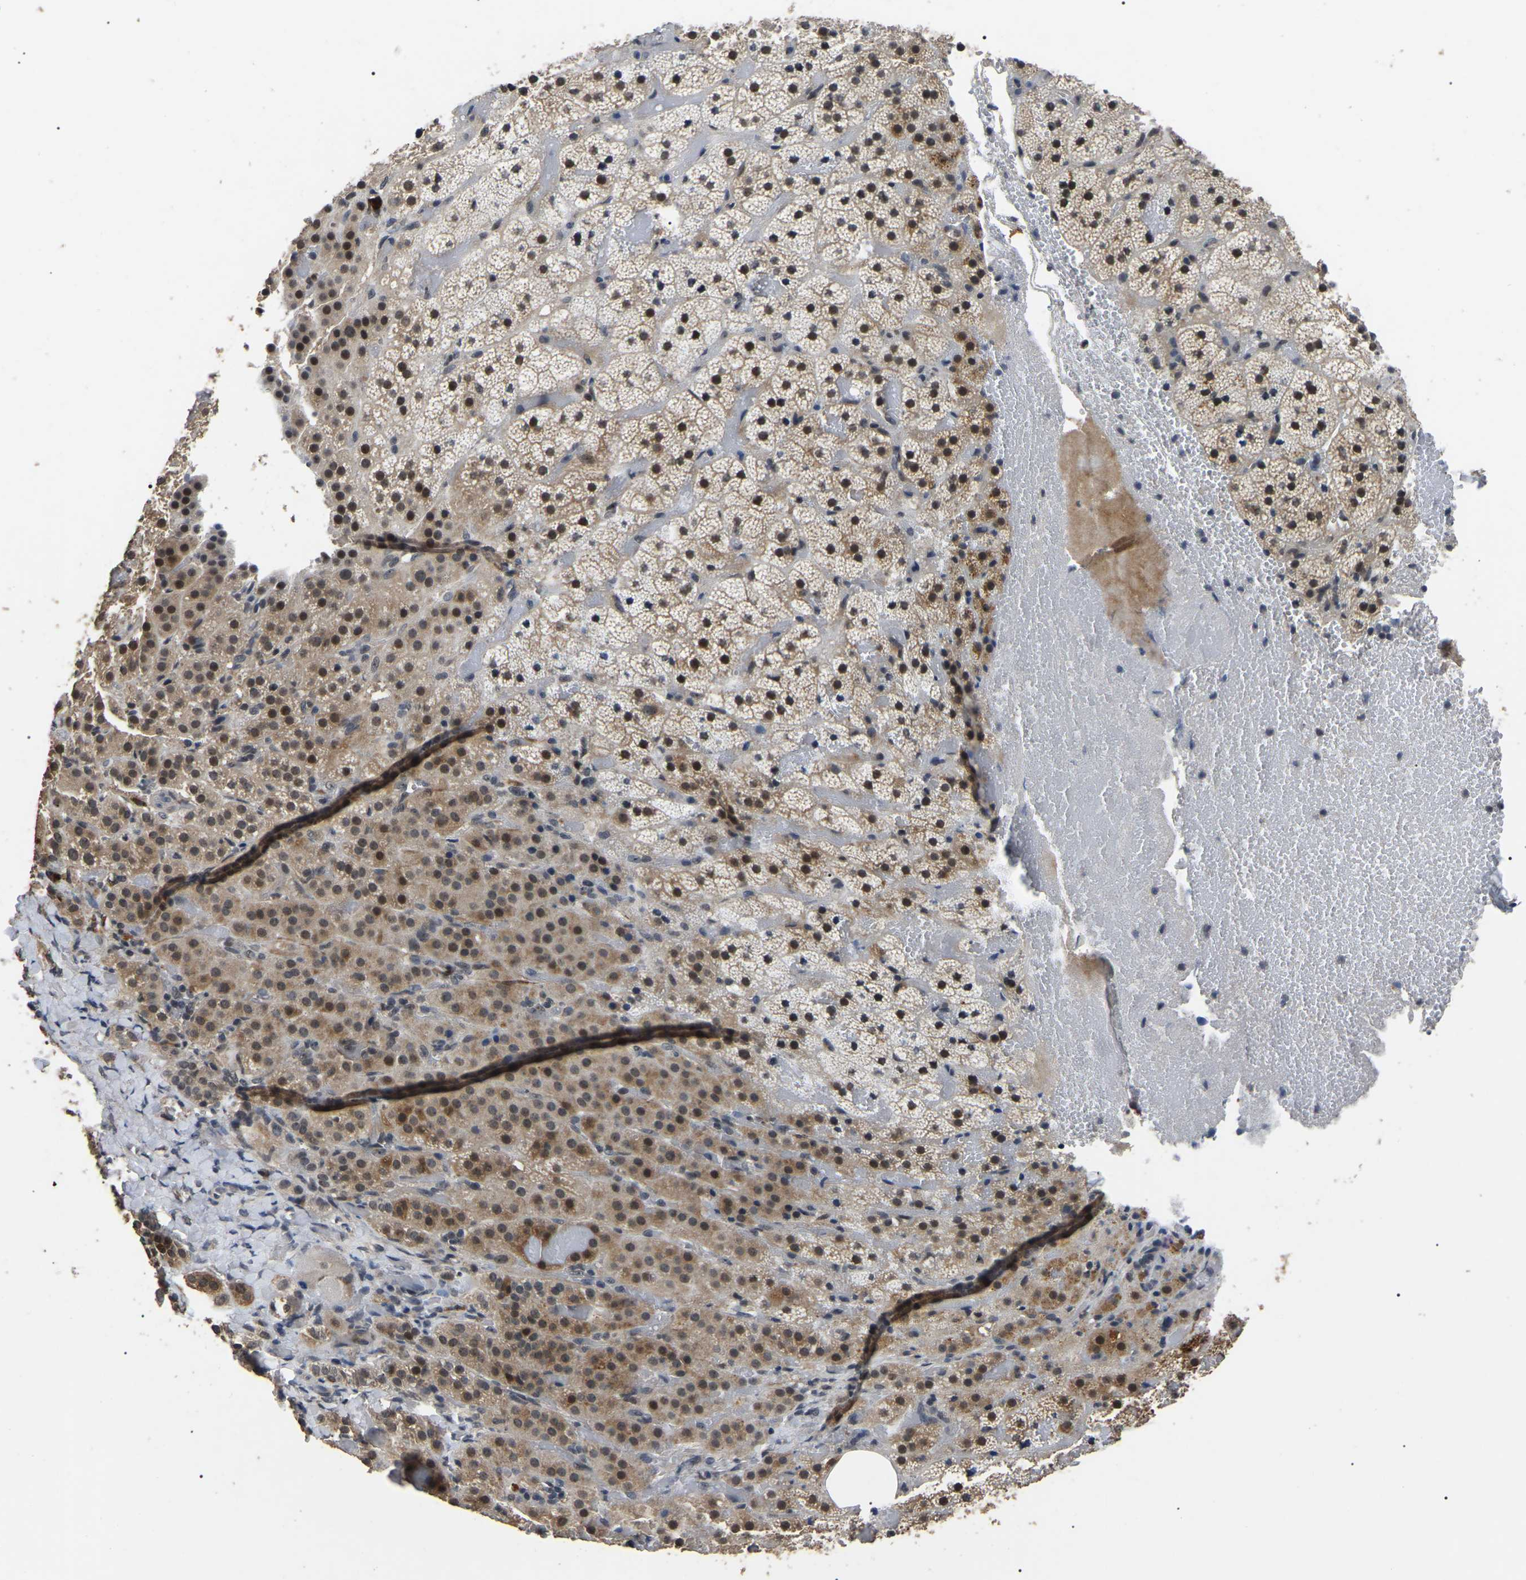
{"staining": {"intensity": "moderate", "quantity": ">75%", "location": "cytoplasmic/membranous,nuclear"}, "tissue": "adrenal gland", "cell_type": "Glandular cells", "image_type": "normal", "snomed": [{"axis": "morphology", "description": "Normal tissue, NOS"}, {"axis": "topography", "description": "Adrenal gland"}], "caption": "A medium amount of moderate cytoplasmic/membranous,nuclear staining is present in approximately >75% of glandular cells in benign adrenal gland. (brown staining indicates protein expression, while blue staining denotes nuclei).", "gene": "PPM1E", "patient": {"sex": "female", "age": 59}}